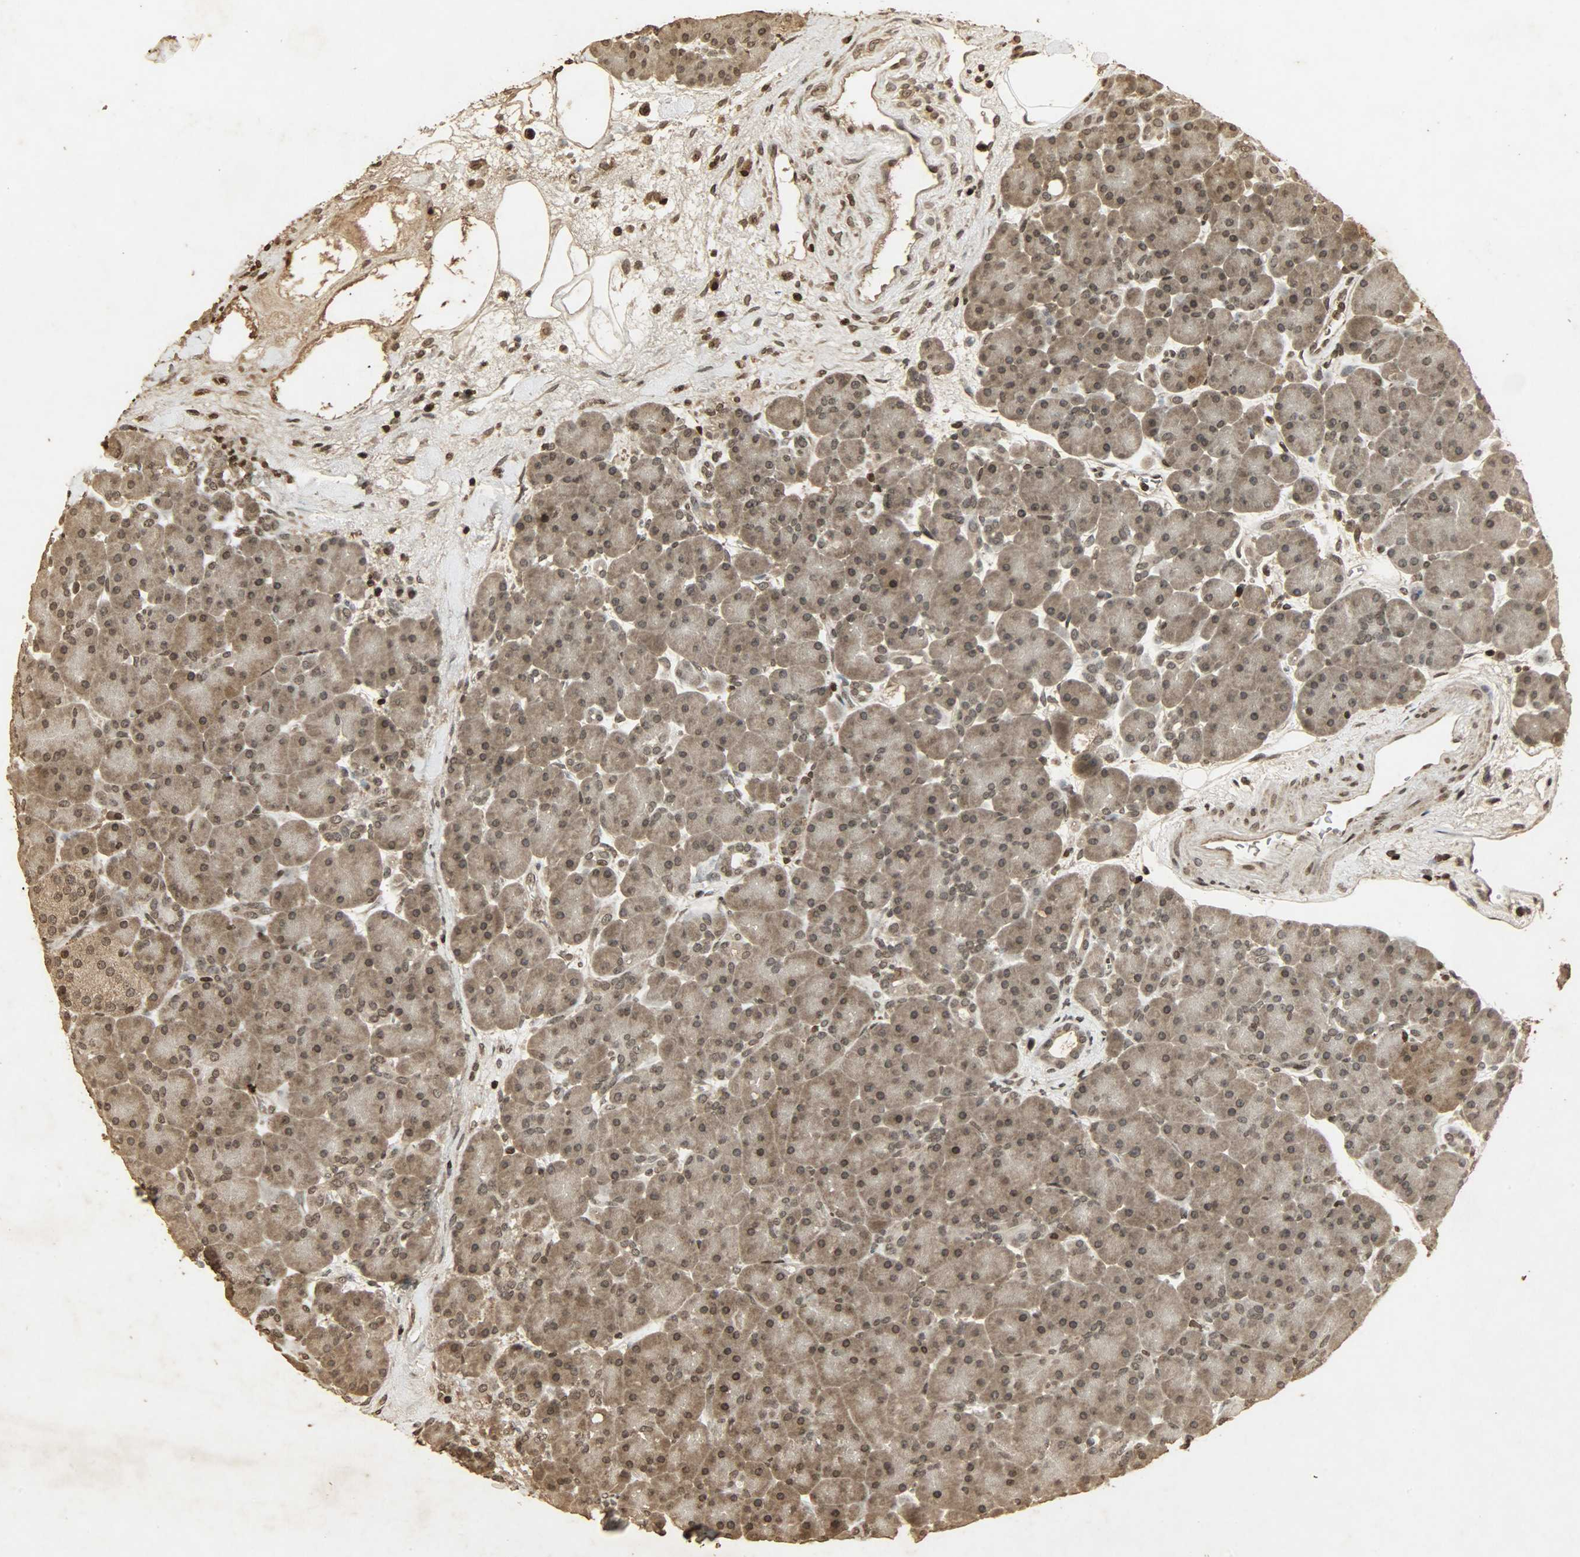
{"staining": {"intensity": "moderate", "quantity": ">75%", "location": "cytoplasmic/membranous,nuclear"}, "tissue": "pancreas", "cell_type": "Exocrine glandular cells", "image_type": "normal", "snomed": [{"axis": "morphology", "description": "Normal tissue, NOS"}, {"axis": "topography", "description": "Pancreas"}], "caption": "The histopathology image demonstrates a brown stain indicating the presence of a protein in the cytoplasmic/membranous,nuclear of exocrine glandular cells in pancreas.", "gene": "PPP3R1", "patient": {"sex": "male", "age": 66}}